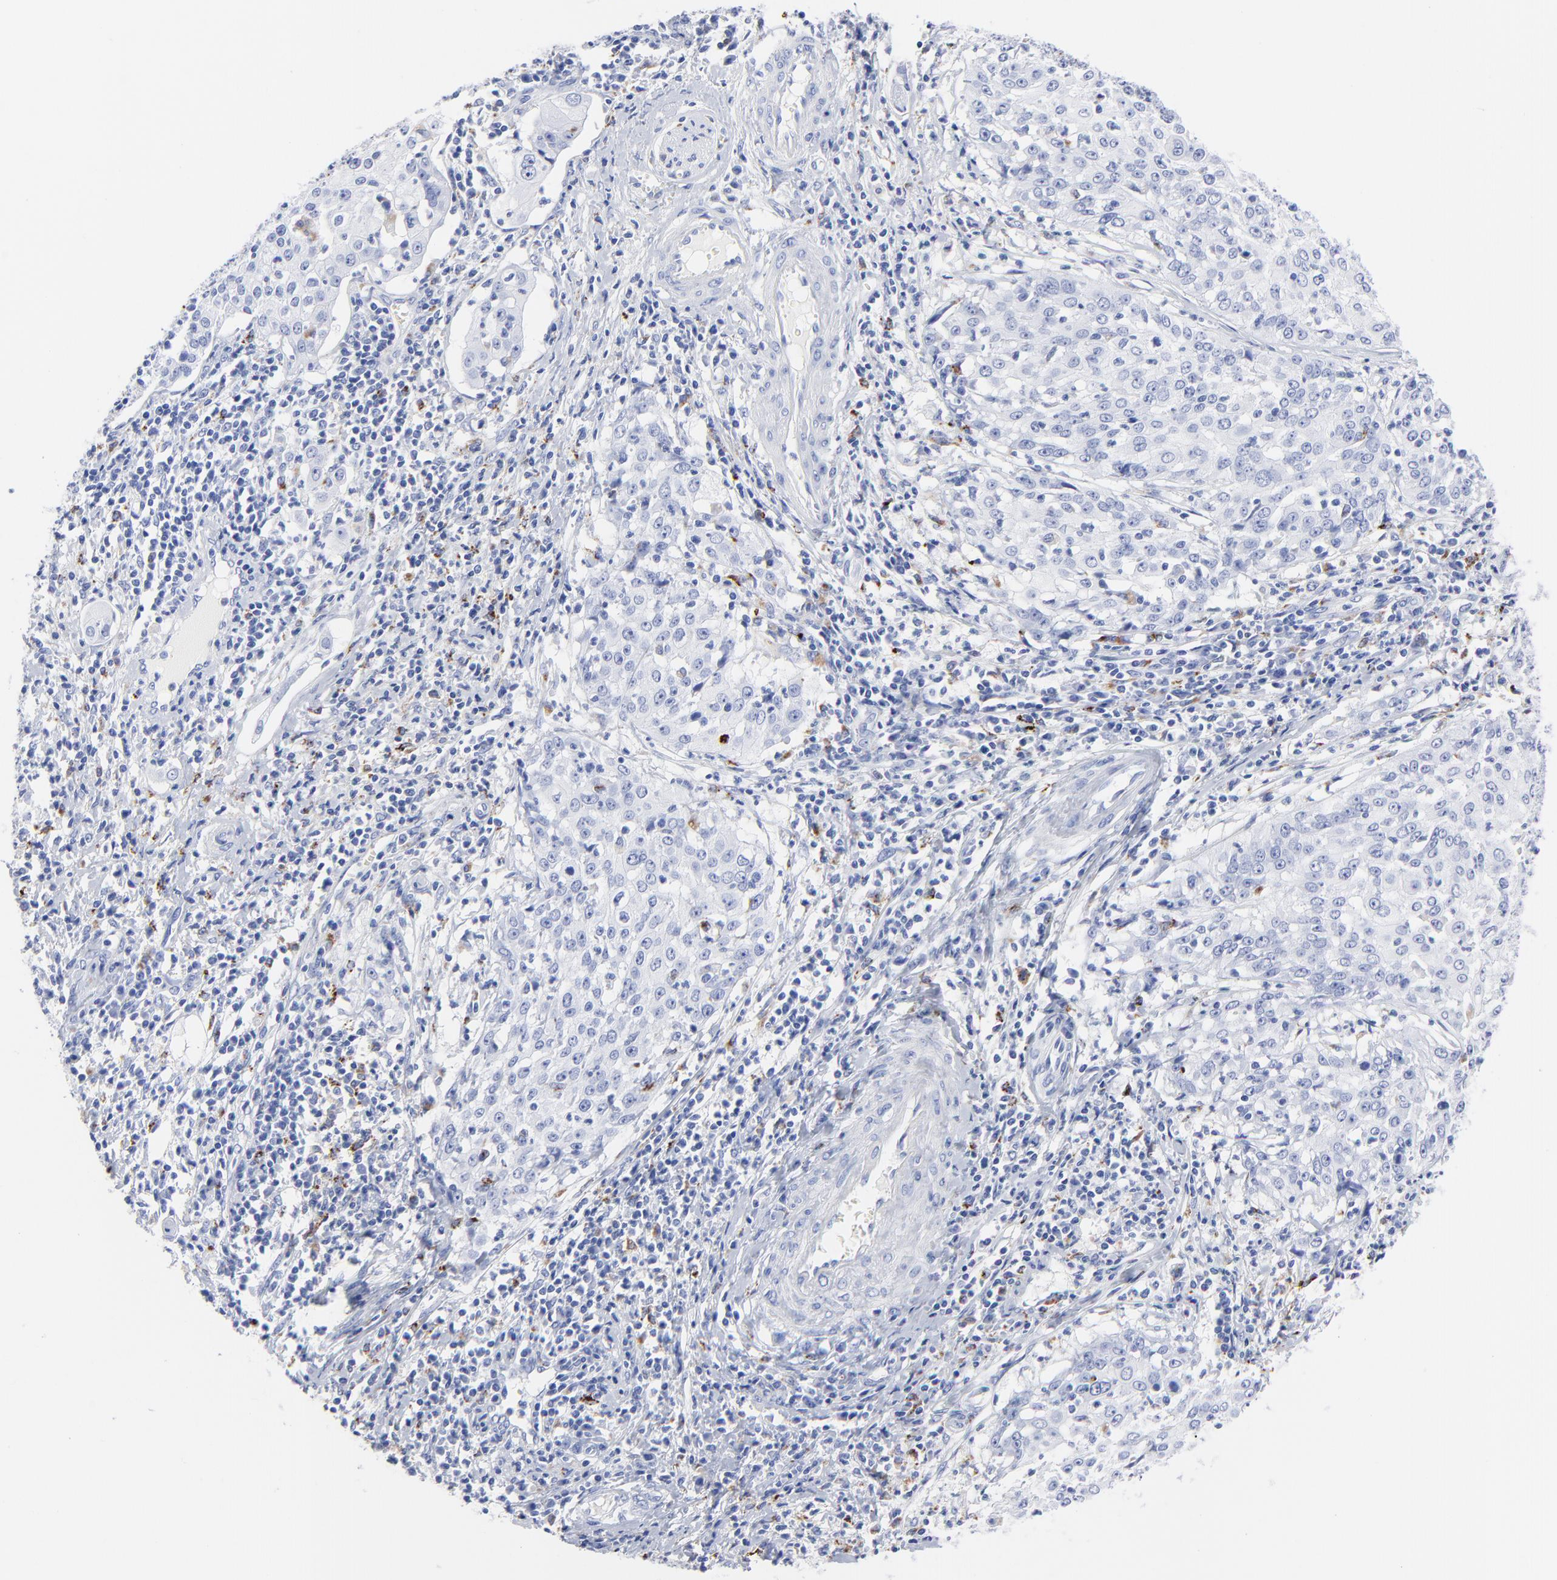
{"staining": {"intensity": "negative", "quantity": "none", "location": "none"}, "tissue": "cervical cancer", "cell_type": "Tumor cells", "image_type": "cancer", "snomed": [{"axis": "morphology", "description": "Squamous cell carcinoma, NOS"}, {"axis": "topography", "description": "Cervix"}], "caption": "Immunohistochemical staining of human cervical cancer displays no significant expression in tumor cells.", "gene": "CPVL", "patient": {"sex": "female", "age": 39}}